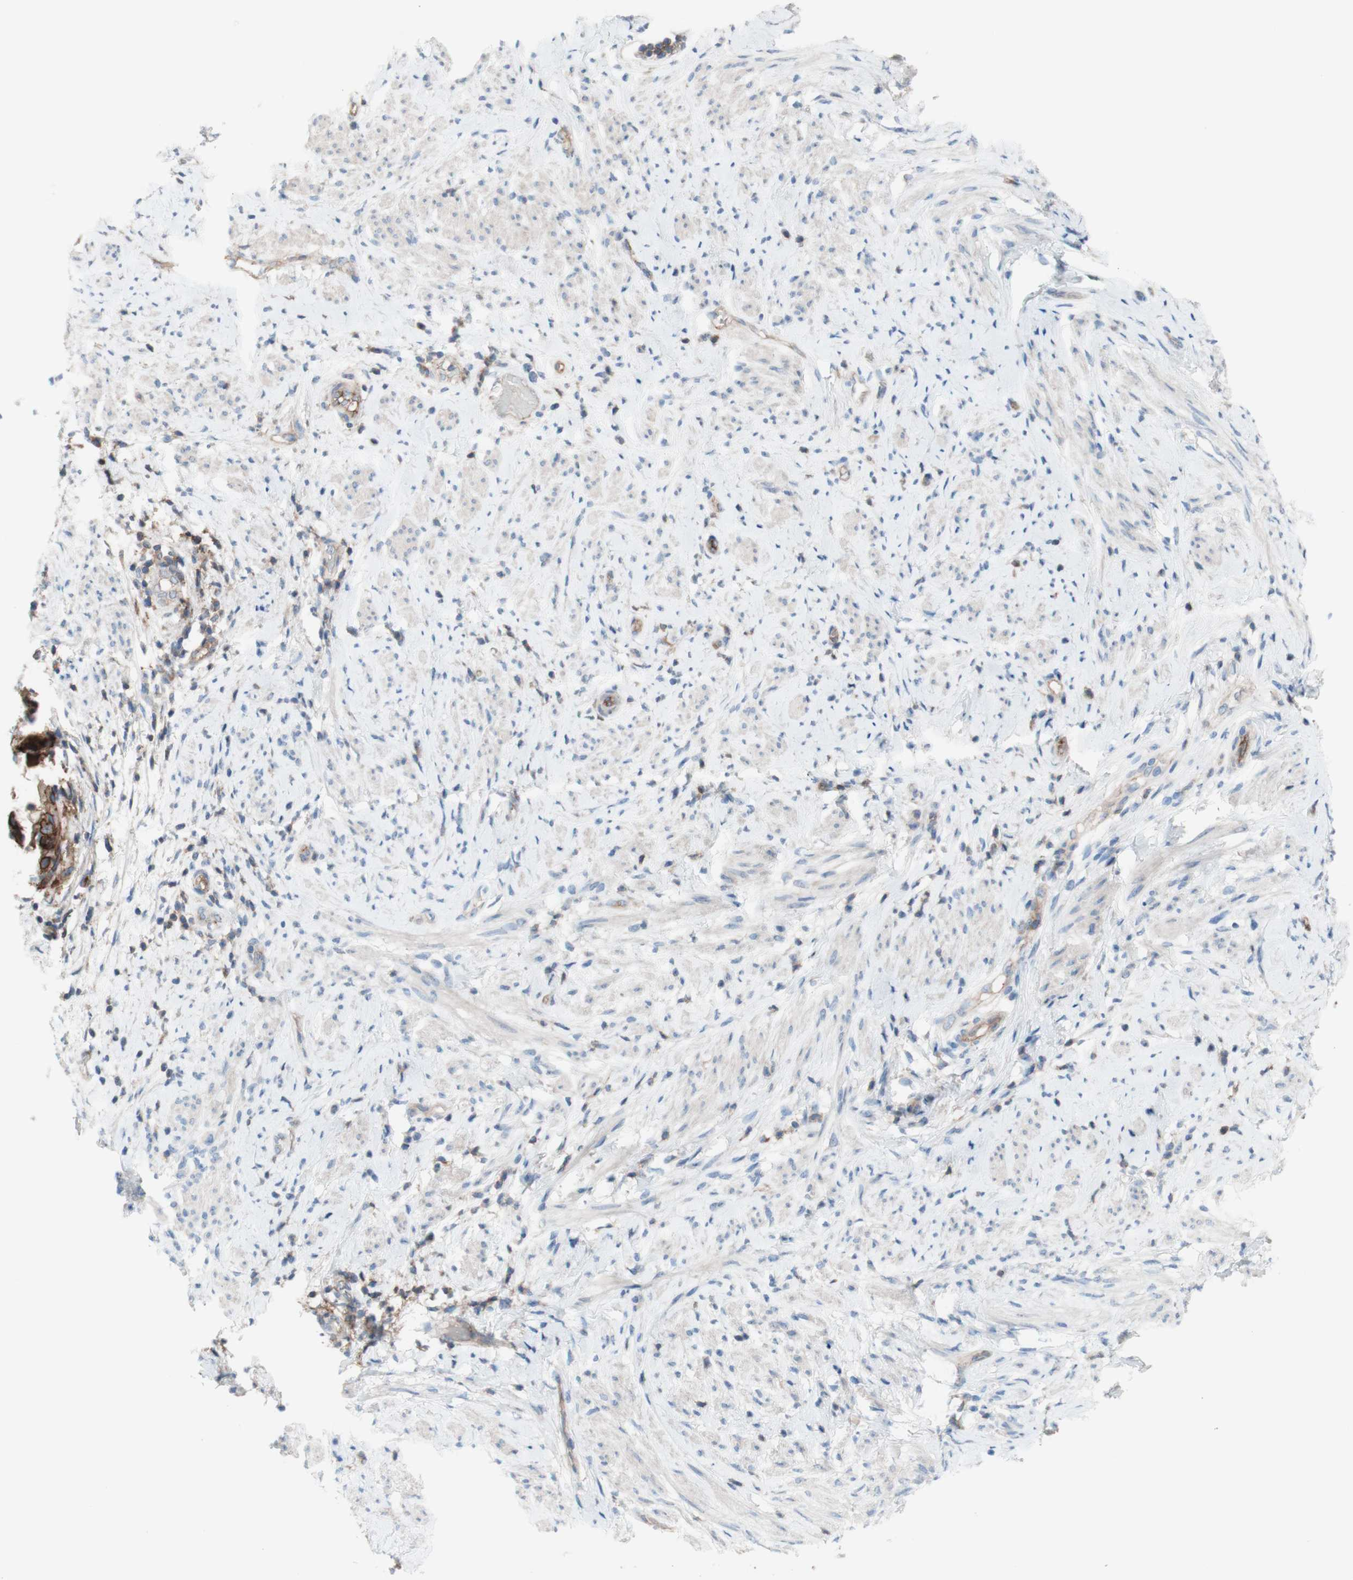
{"staining": {"intensity": "moderate", "quantity": ">75%", "location": "cytoplasmic/membranous"}, "tissue": "endometrial cancer", "cell_type": "Tumor cells", "image_type": "cancer", "snomed": [{"axis": "morphology", "description": "Adenocarcinoma, NOS"}, {"axis": "topography", "description": "Endometrium"}], "caption": "Endometrial adenocarcinoma stained for a protein (brown) displays moderate cytoplasmic/membranous positive positivity in approximately >75% of tumor cells.", "gene": "CD46", "patient": {"sex": "female", "age": 85}}